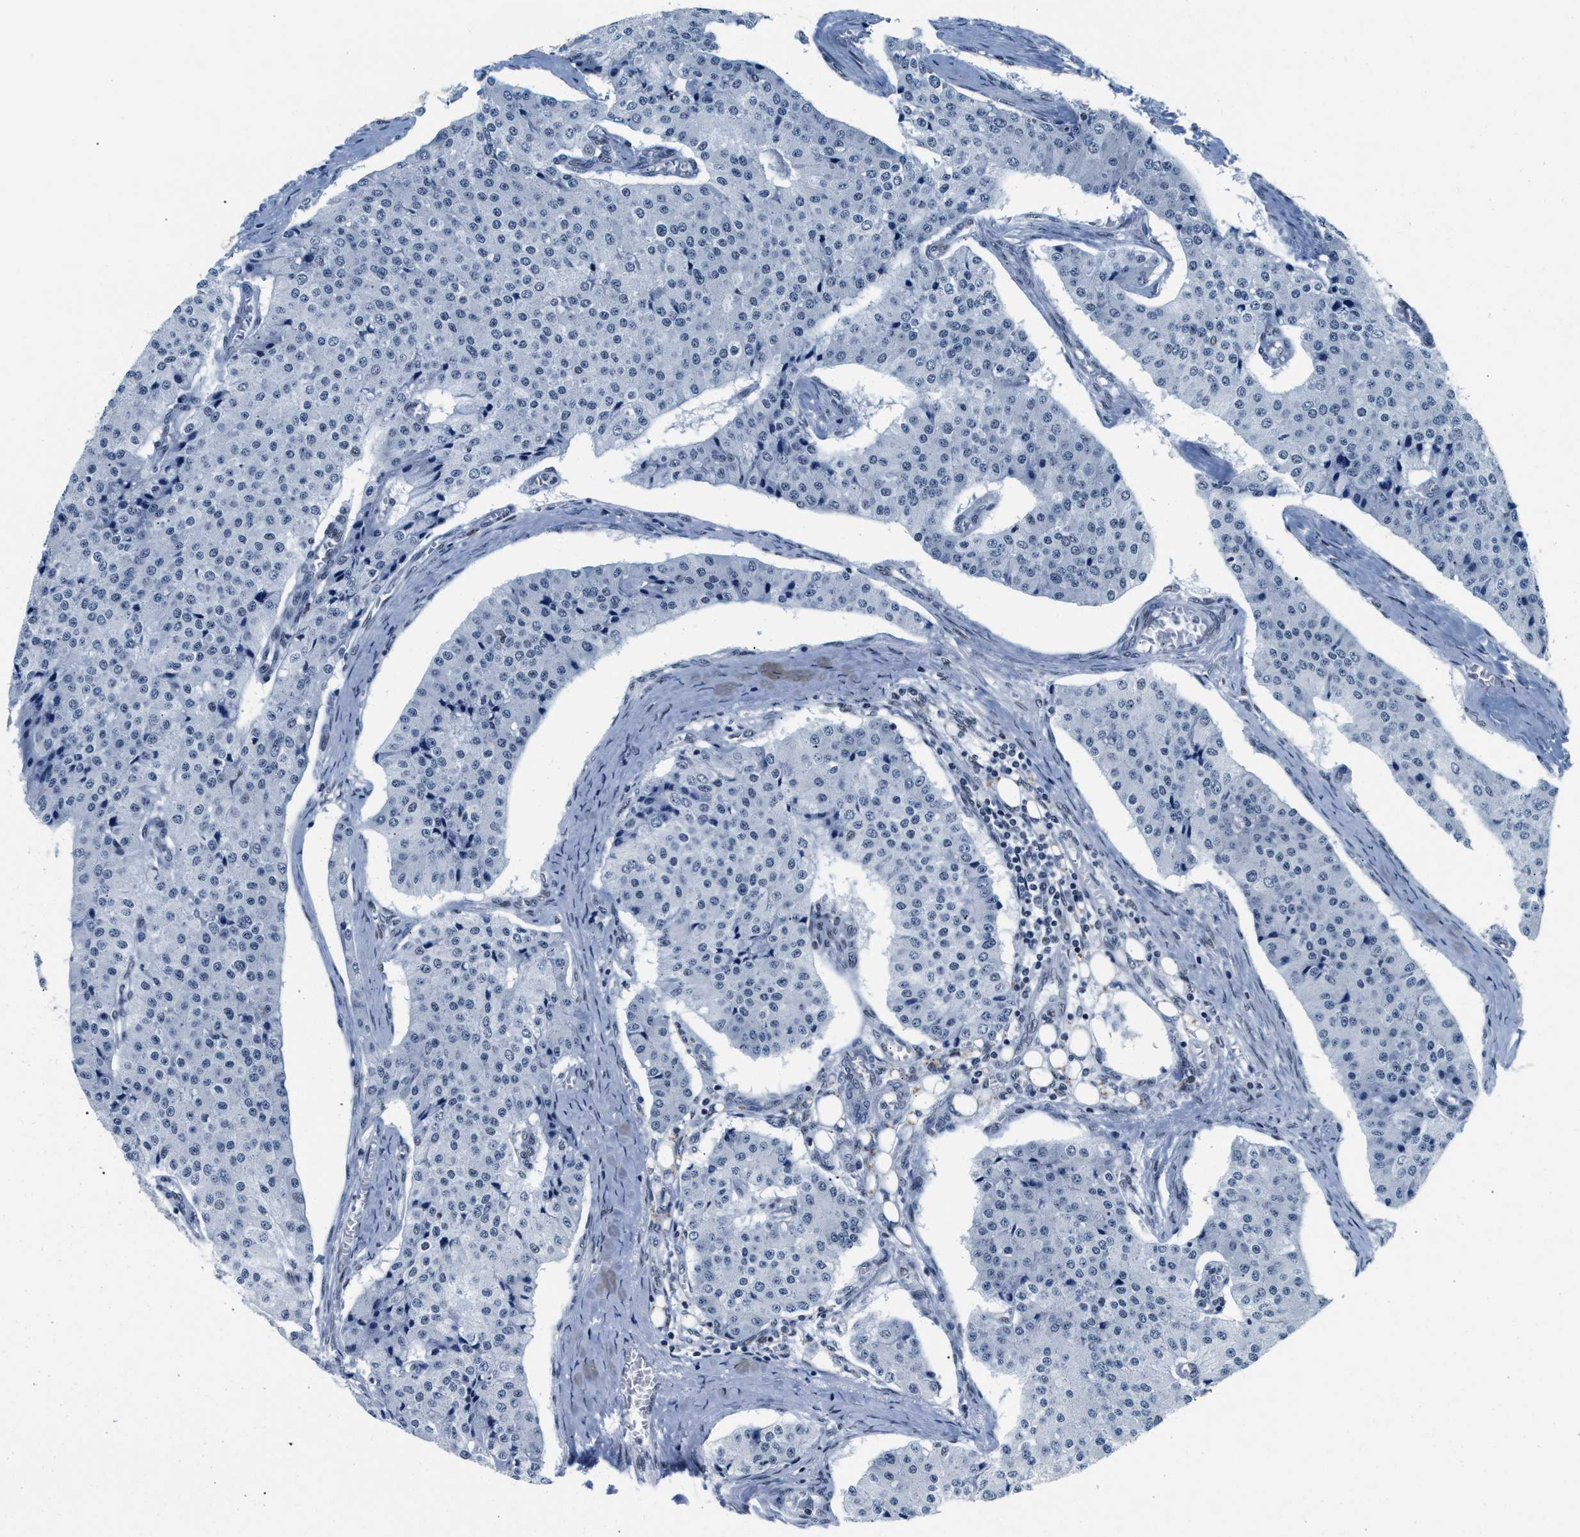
{"staining": {"intensity": "negative", "quantity": "none", "location": "none"}, "tissue": "carcinoid", "cell_type": "Tumor cells", "image_type": "cancer", "snomed": [{"axis": "morphology", "description": "Carcinoid, malignant, NOS"}, {"axis": "topography", "description": "Colon"}], "caption": "This is an IHC image of human carcinoid. There is no expression in tumor cells.", "gene": "RAD50", "patient": {"sex": "female", "age": 52}}